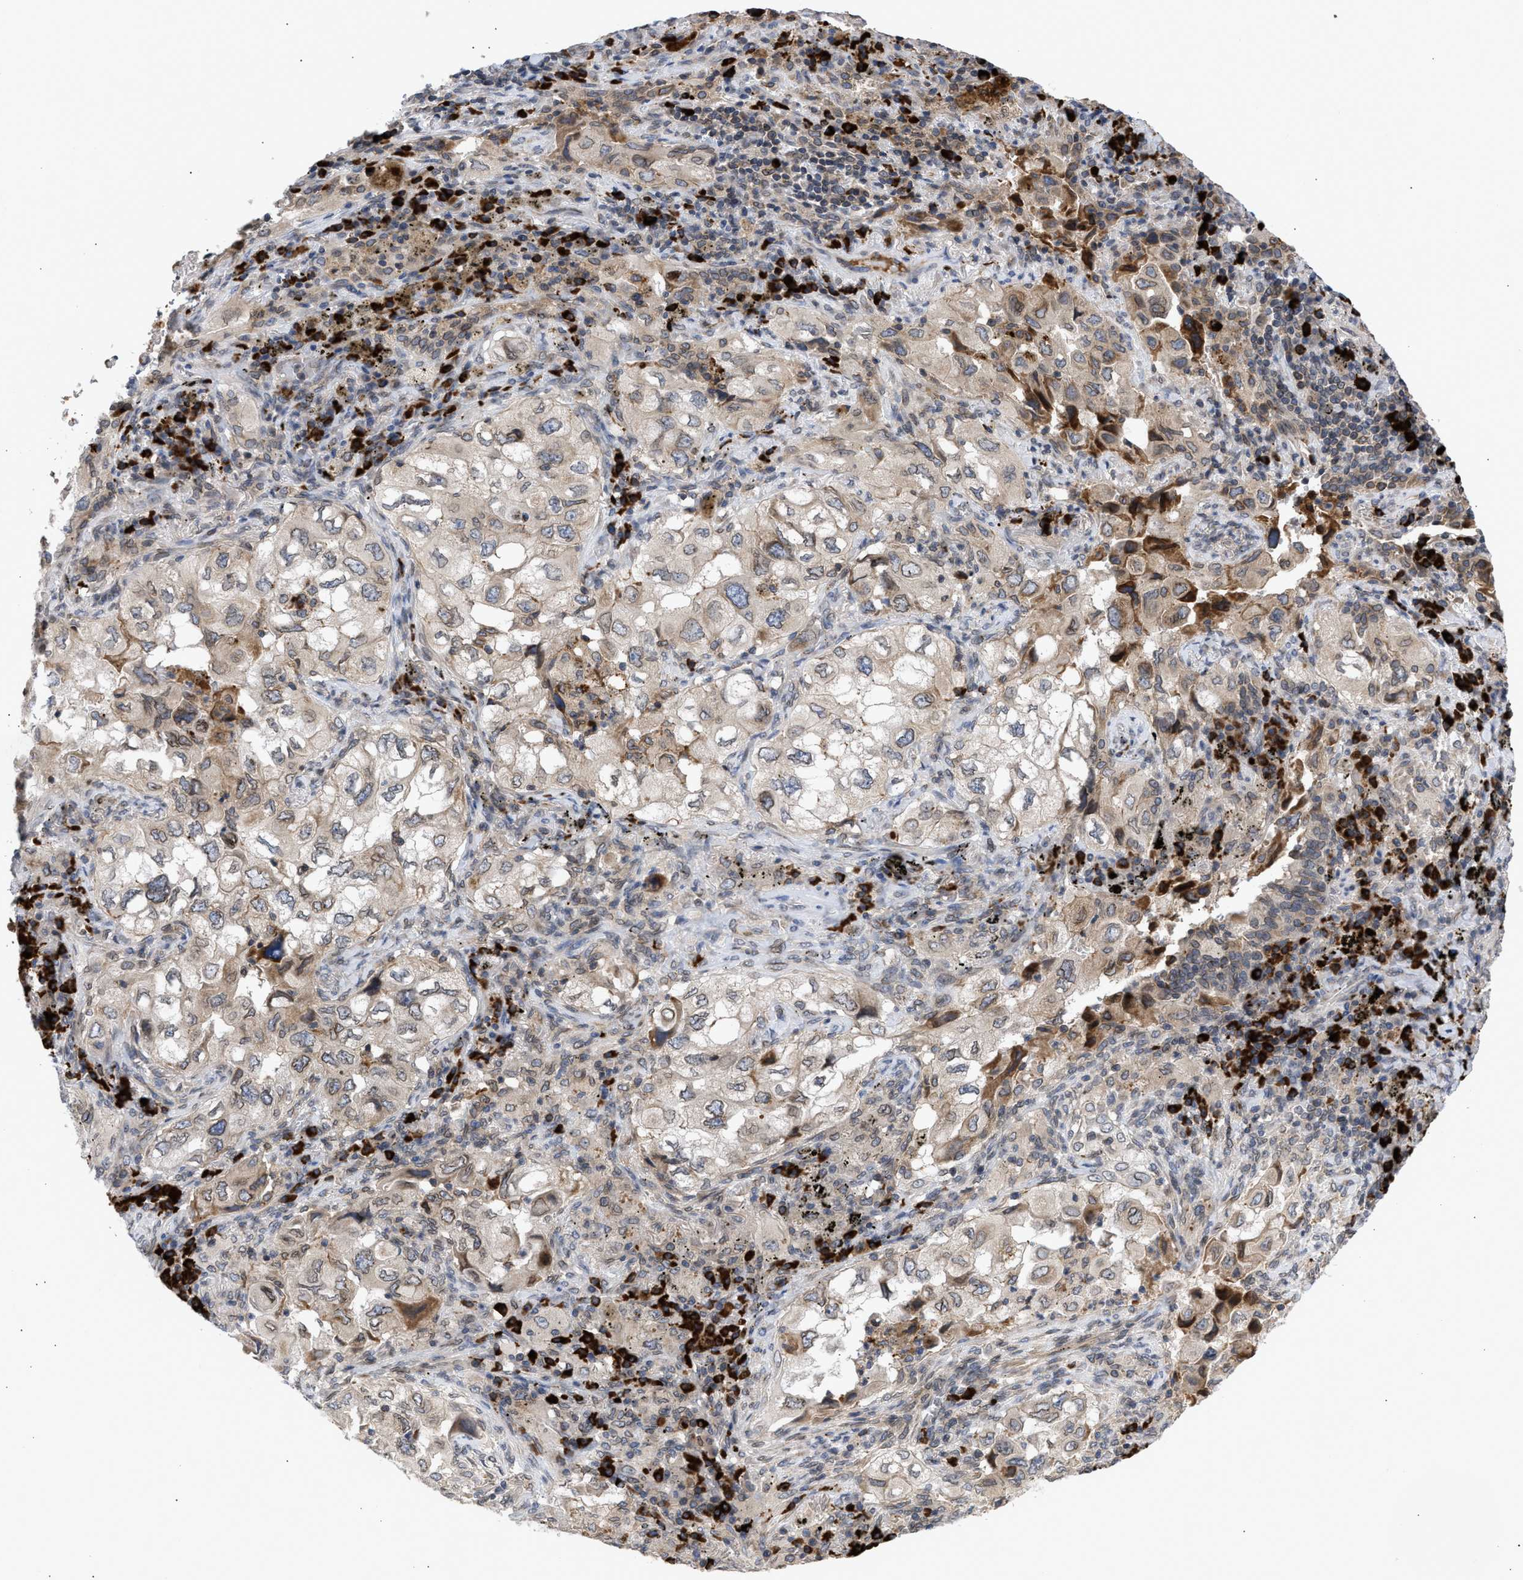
{"staining": {"intensity": "weak", "quantity": ">75%", "location": "cytoplasmic/membranous"}, "tissue": "lung cancer", "cell_type": "Tumor cells", "image_type": "cancer", "snomed": [{"axis": "morphology", "description": "Adenocarcinoma, NOS"}, {"axis": "topography", "description": "Lung"}], "caption": "Immunohistochemistry of human lung adenocarcinoma reveals low levels of weak cytoplasmic/membranous expression in approximately >75% of tumor cells.", "gene": "NUP62", "patient": {"sex": "male", "age": 64}}